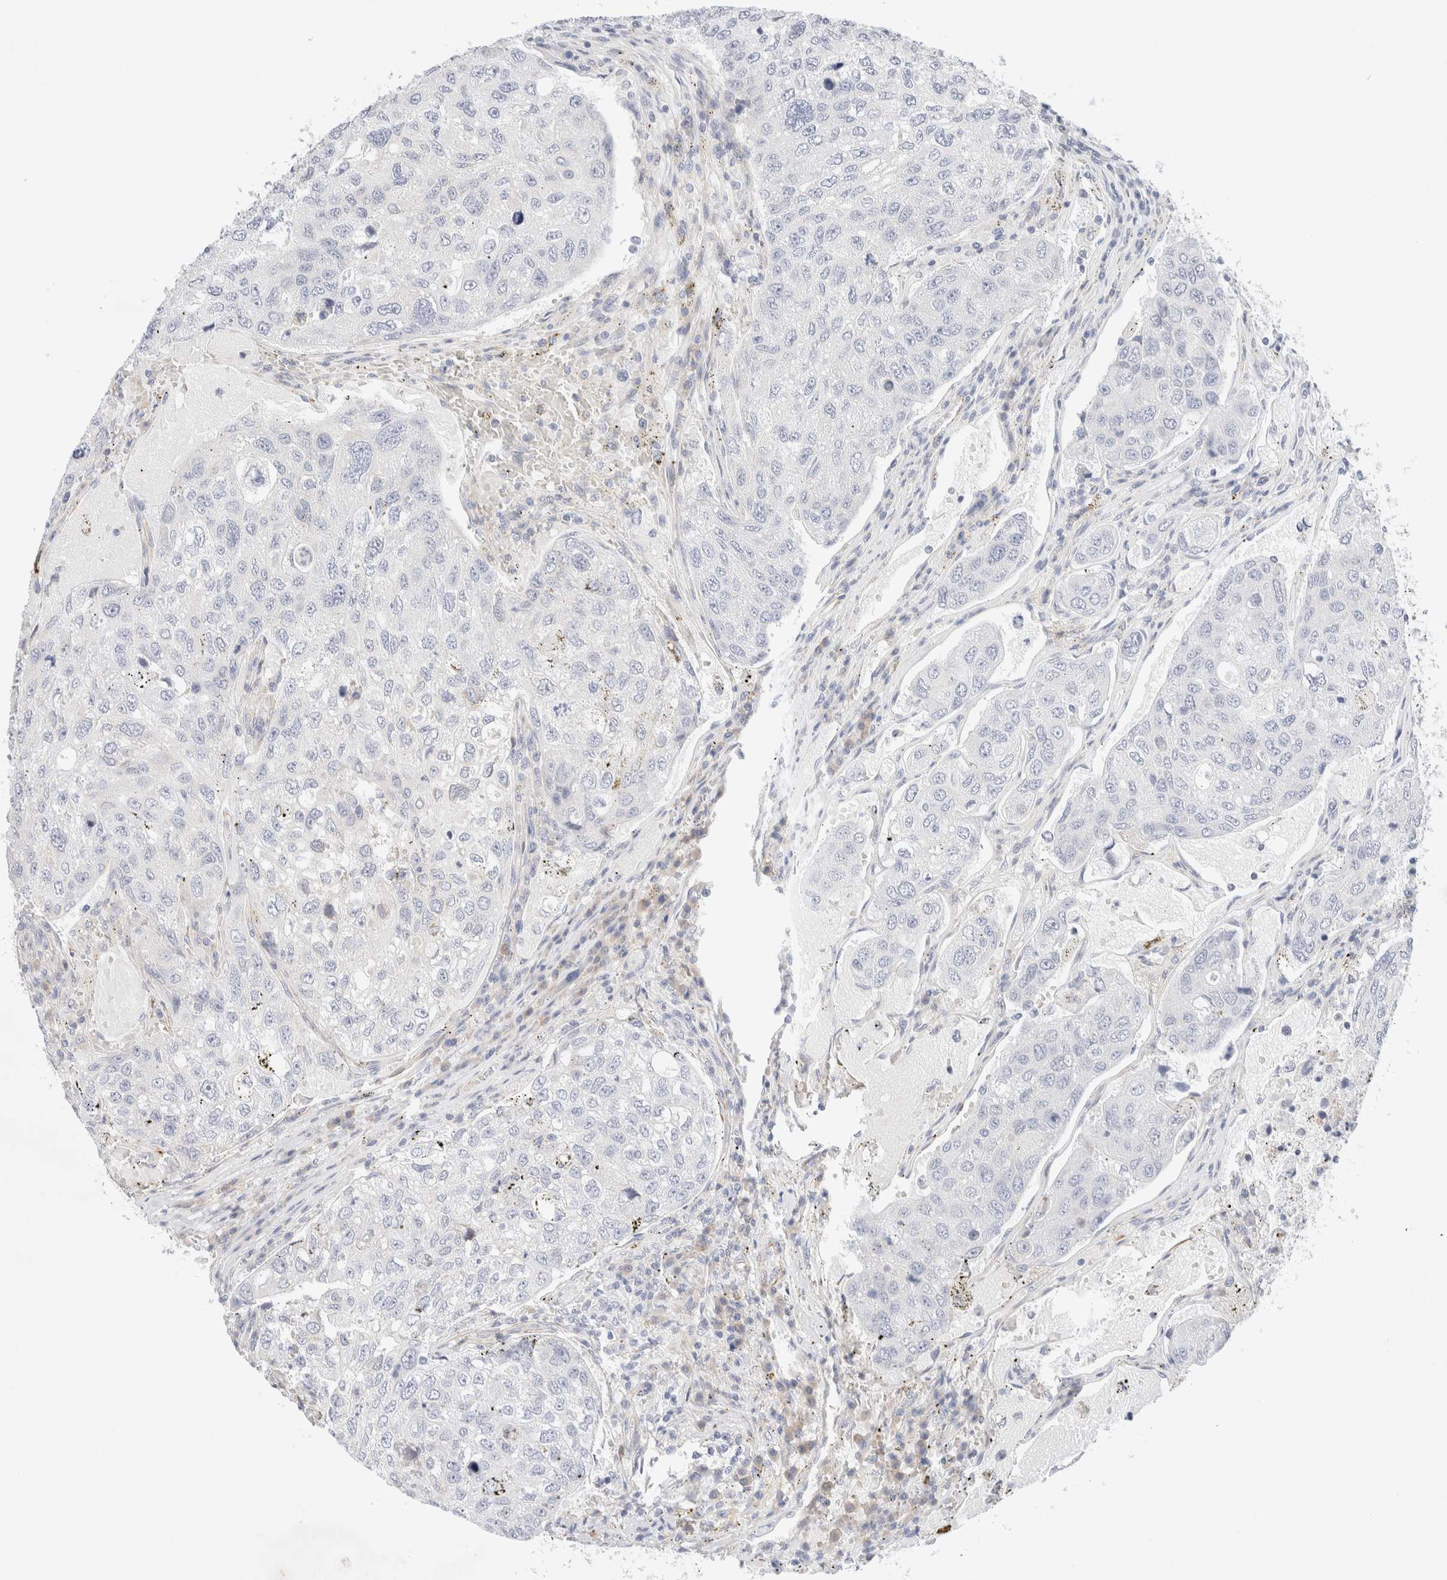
{"staining": {"intensity": "negative", "quantity": "none", "location": "none"}, "tissue": "urothelial cancer", "cell_type": "Tumor cells", "image_type": "cancer", "snomed": [{"axis": "morphology", "description": "Urothelial carcinoma, High grade"}, {"axis": "topography", "description": "Lymph node"}, {"axis": "topography", "description": "Urinary bladder"}], "caption": "The histopathology image exhibits no staining of tumor cells in urothelial cancer.", "gene": "SLC25A48", "patient": {"sex": "male", "age": 51}}